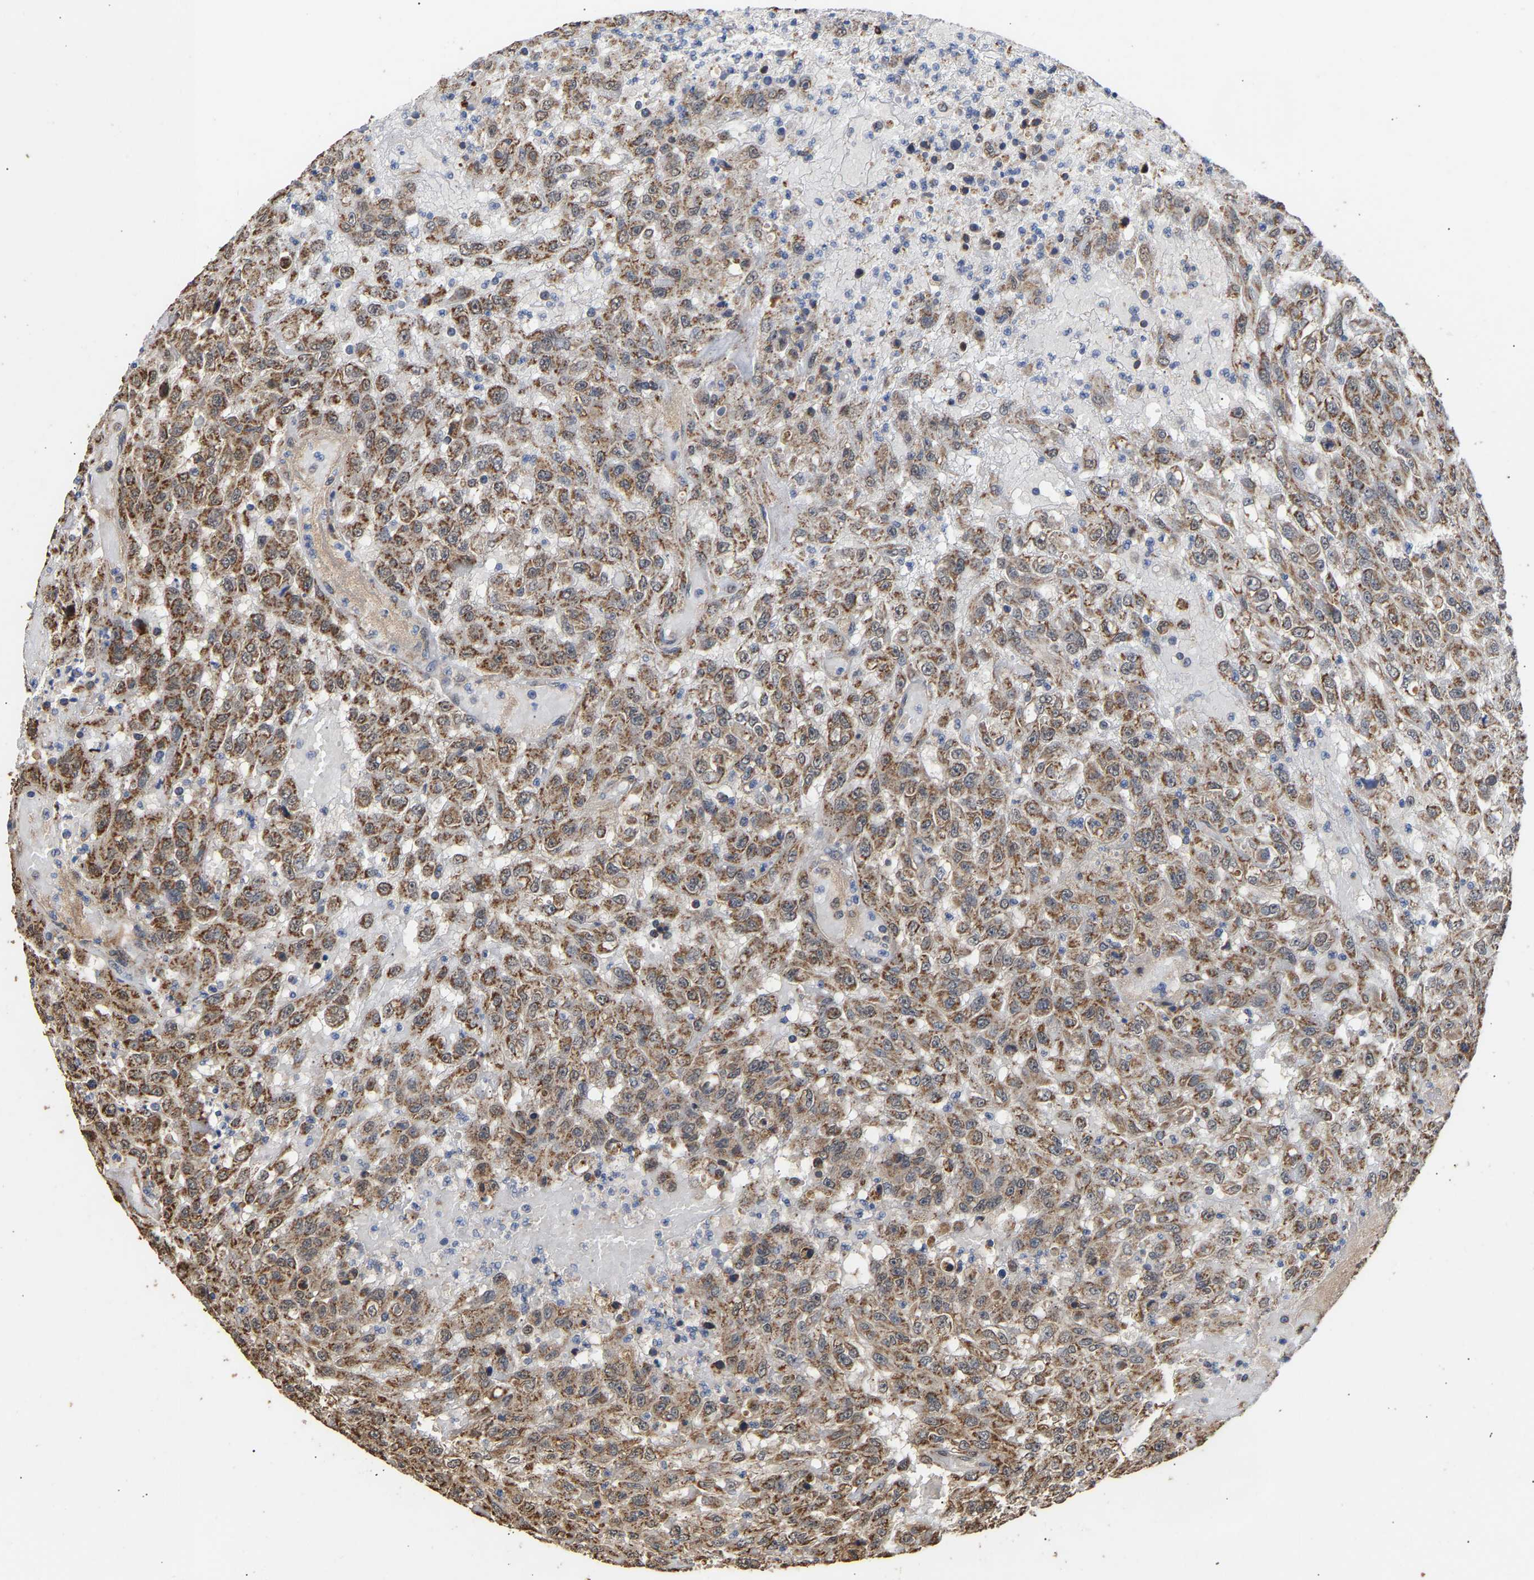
{"staining": {"intensity": "moderate", "quantity": ">75%", "location": "cytoplasmic/membranous"}, "tissue": "urothelial cancer", "cell_type": "Tumor cells", "image_type": "cancer", "snomed": [{"axis": "morphology", "description": "Urothelial carcinoma, High grade"}, {"axis": "topography", "description": "Urinary bladder"}], "caption": "About >75% of tumor cells in human urothelial cancer display moderate cytoplasmic/membranous protein expression as visualized by brown immunohistochemical staining.", "gene": "ZNF26", "patient": {"sex": "male", "age": 46}}